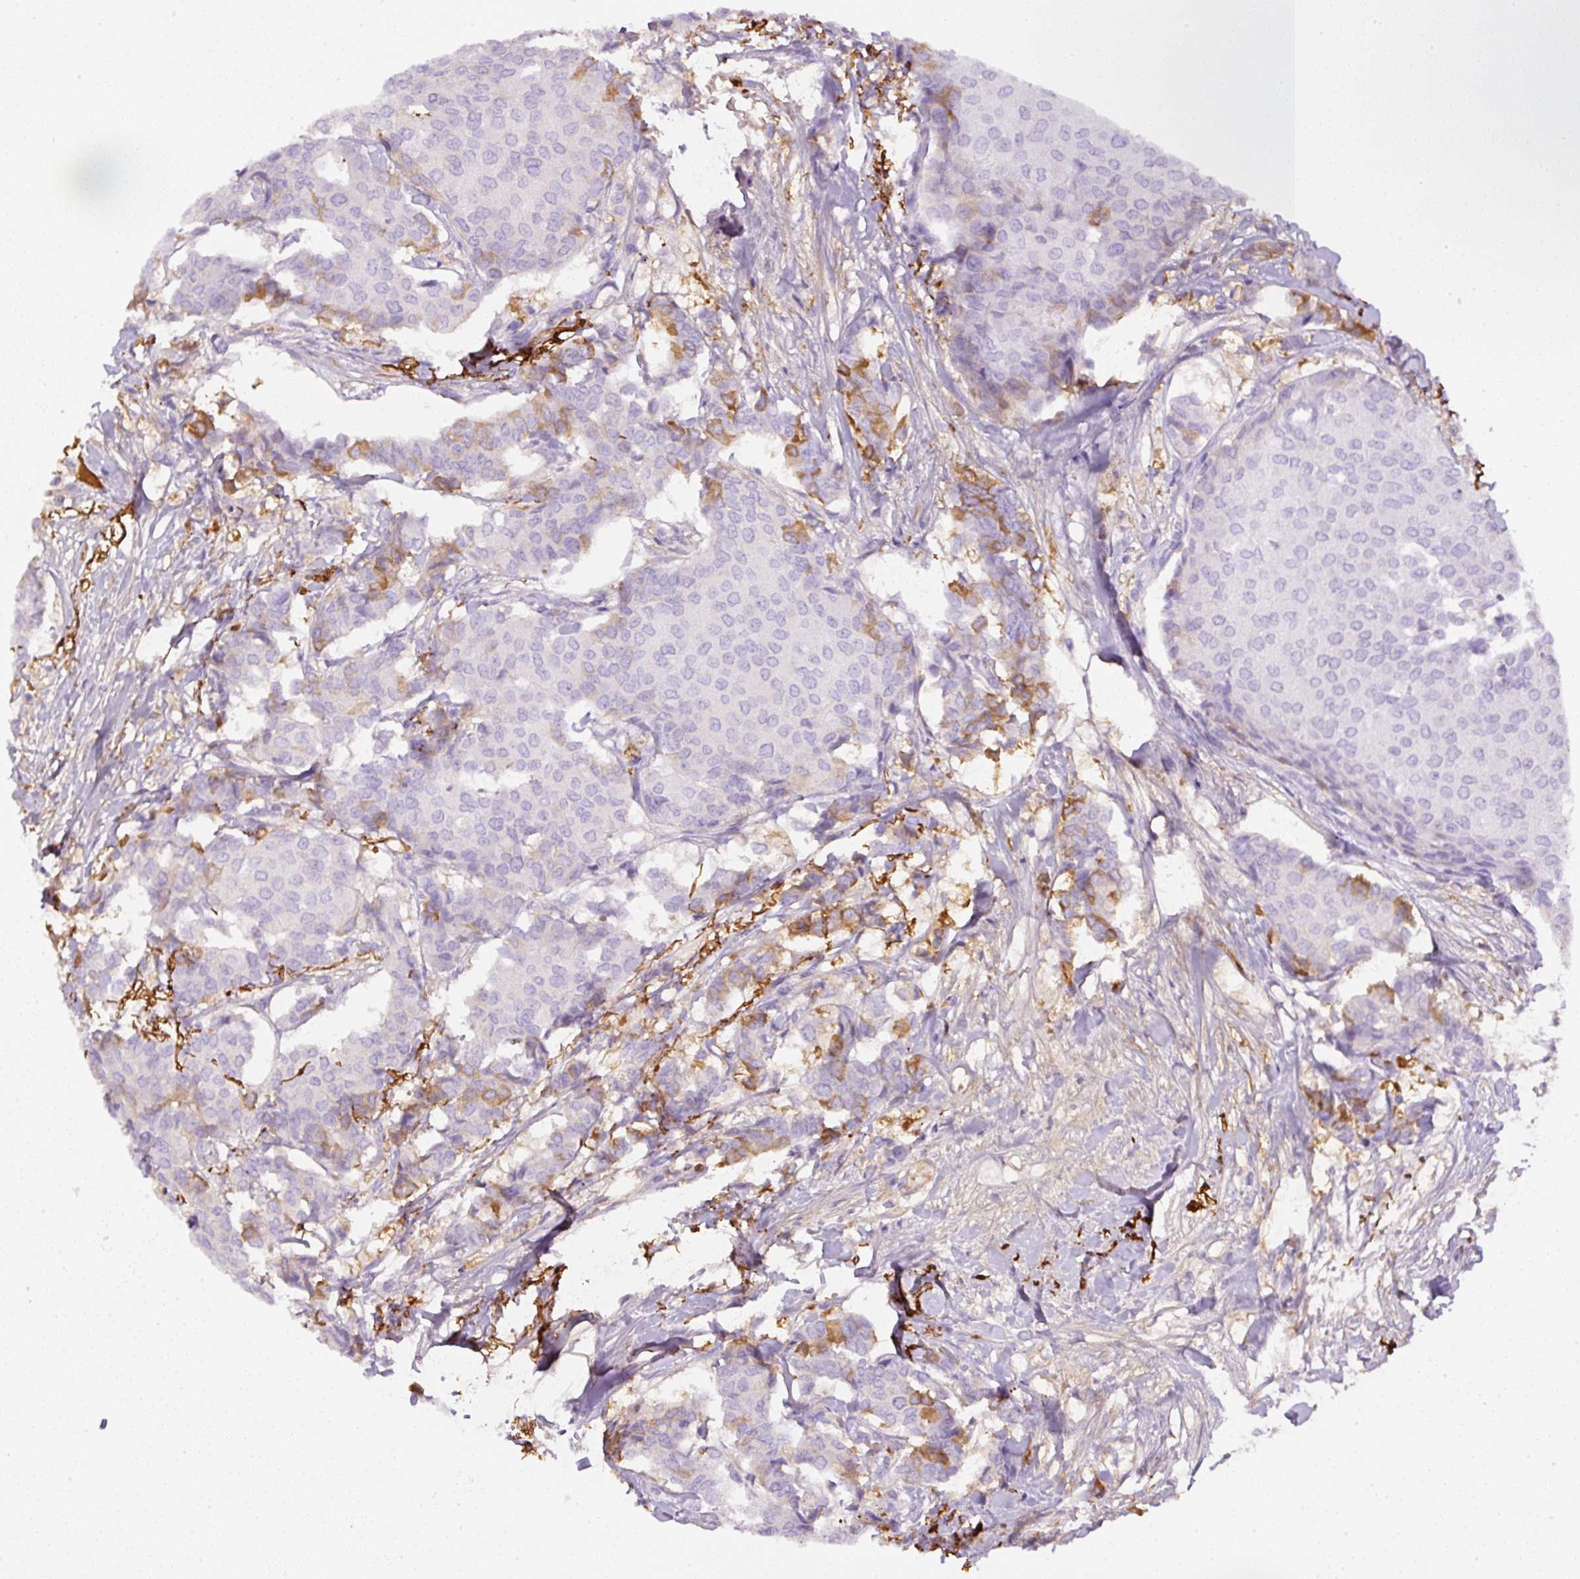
{"staining": {"intensity": "moderate", "quantity": "<25%", "location": "cytoplasmic/membranous"}, "tissue": "breast cancer", "cell_type": "Tumor cells", "image_type": "cancer", "snomed": [{"axis": "morphology", "description": "Duct carcinoma"}, {"axis": "topography", "description": "Breast"}], "caption": "Invasive ductal carcinoma (breast) stained with immunohistochemistry shows moderate cytoplasmic/membranous expression in approximately <25% of tumor cells.", "gene": "APCS", "patient": {"sex": "female", "age": 75}}